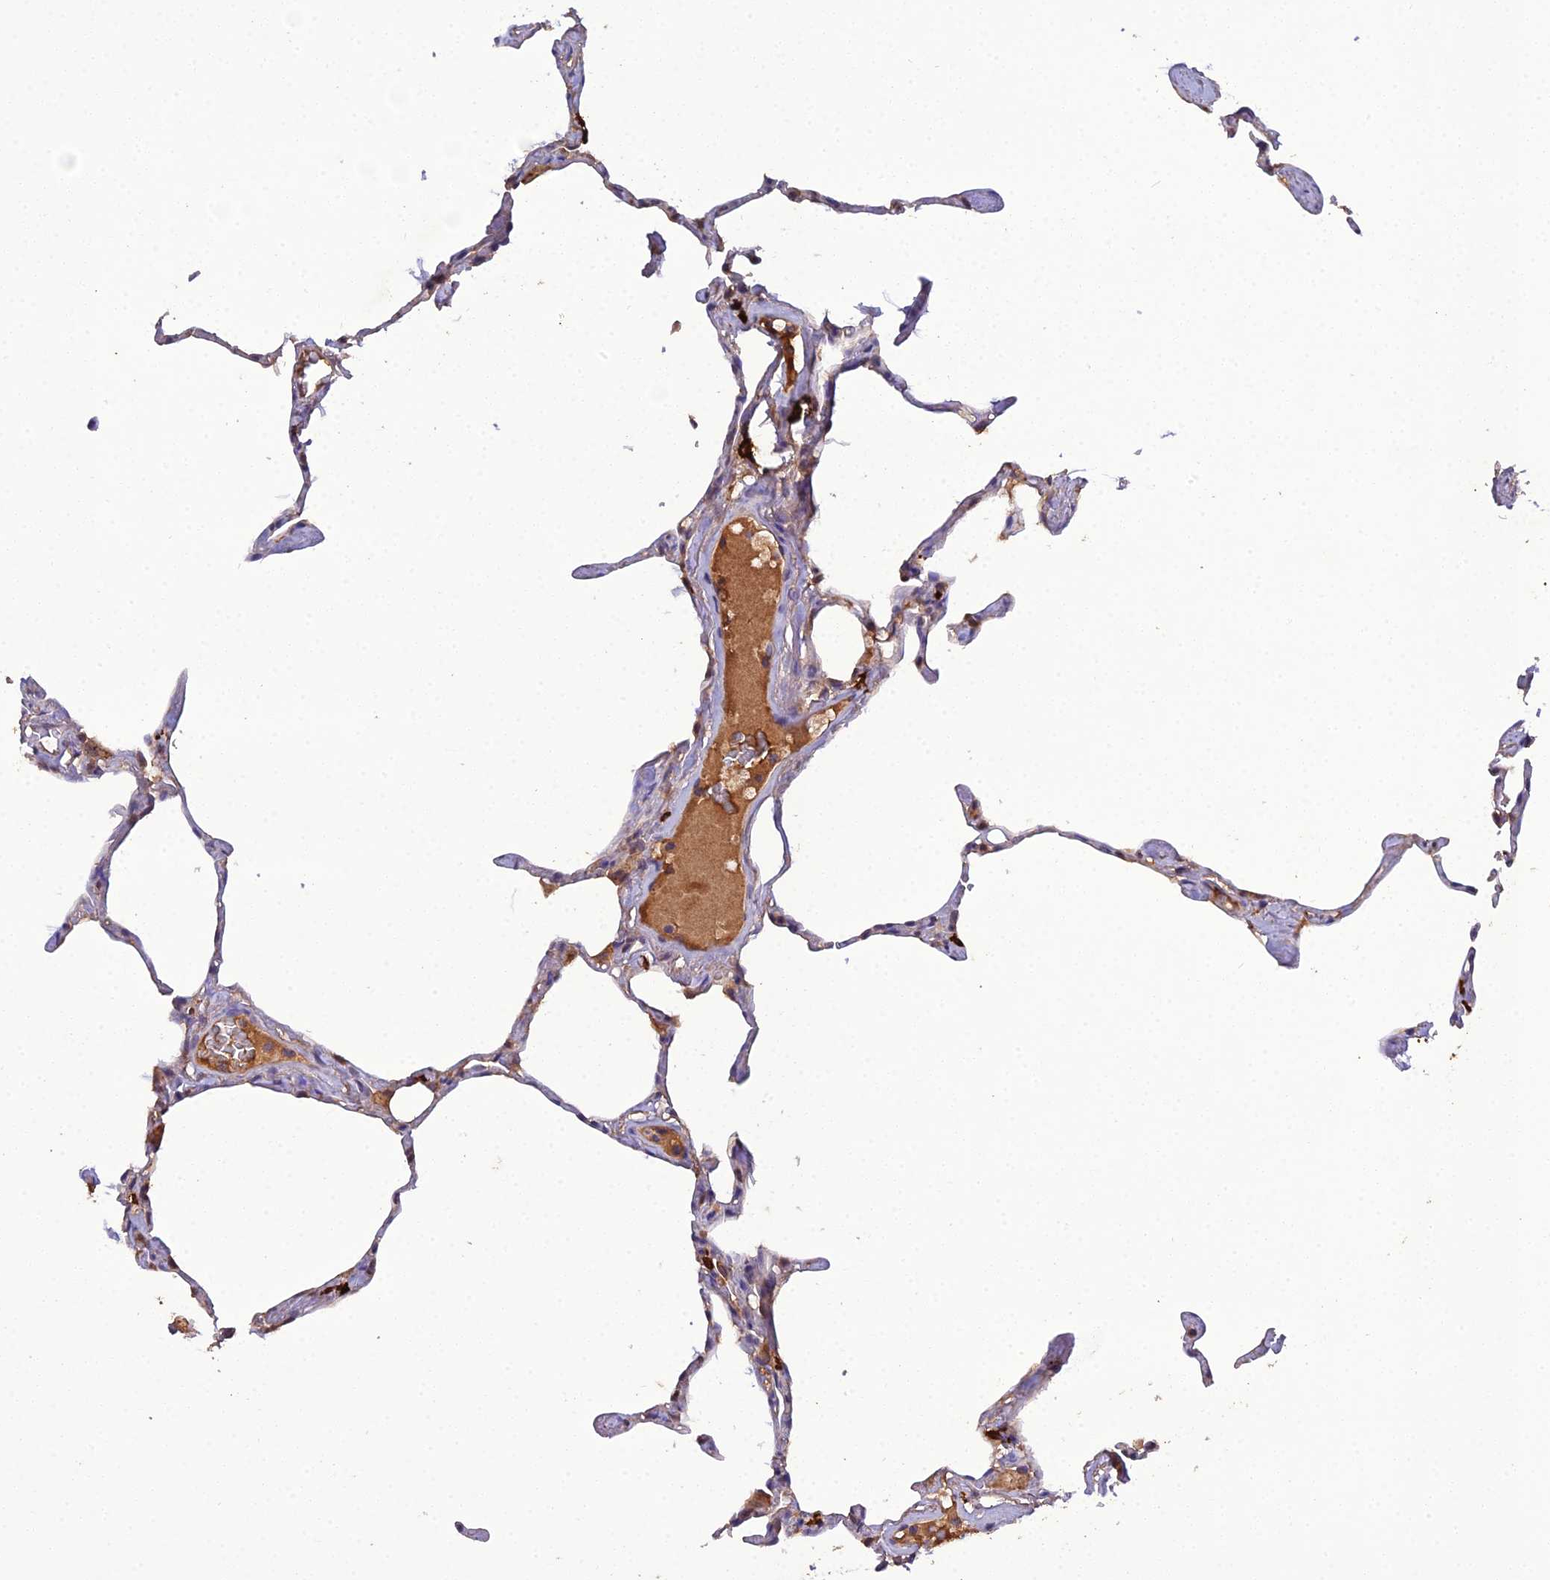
{"staining": {"intensity": "weak", "quantity": "<25%", "location": "cytoplasmic/membranous"}, "tissue": "lung", "cell_type": "Alveolar cells", "image_type": "normal", "snomed": [{"axis": "morphology", "description": "Normal tissue, NOS"}, {"axis": "topography", "description": "Lung"}], "caption": "Immunohistochemistry micrograph of normal lung: lung stained with DAB exhibits no significant protein staining in alveolar cells.", "gene": "TMEM258", "patient": {"sex": "male", "age": 65}}